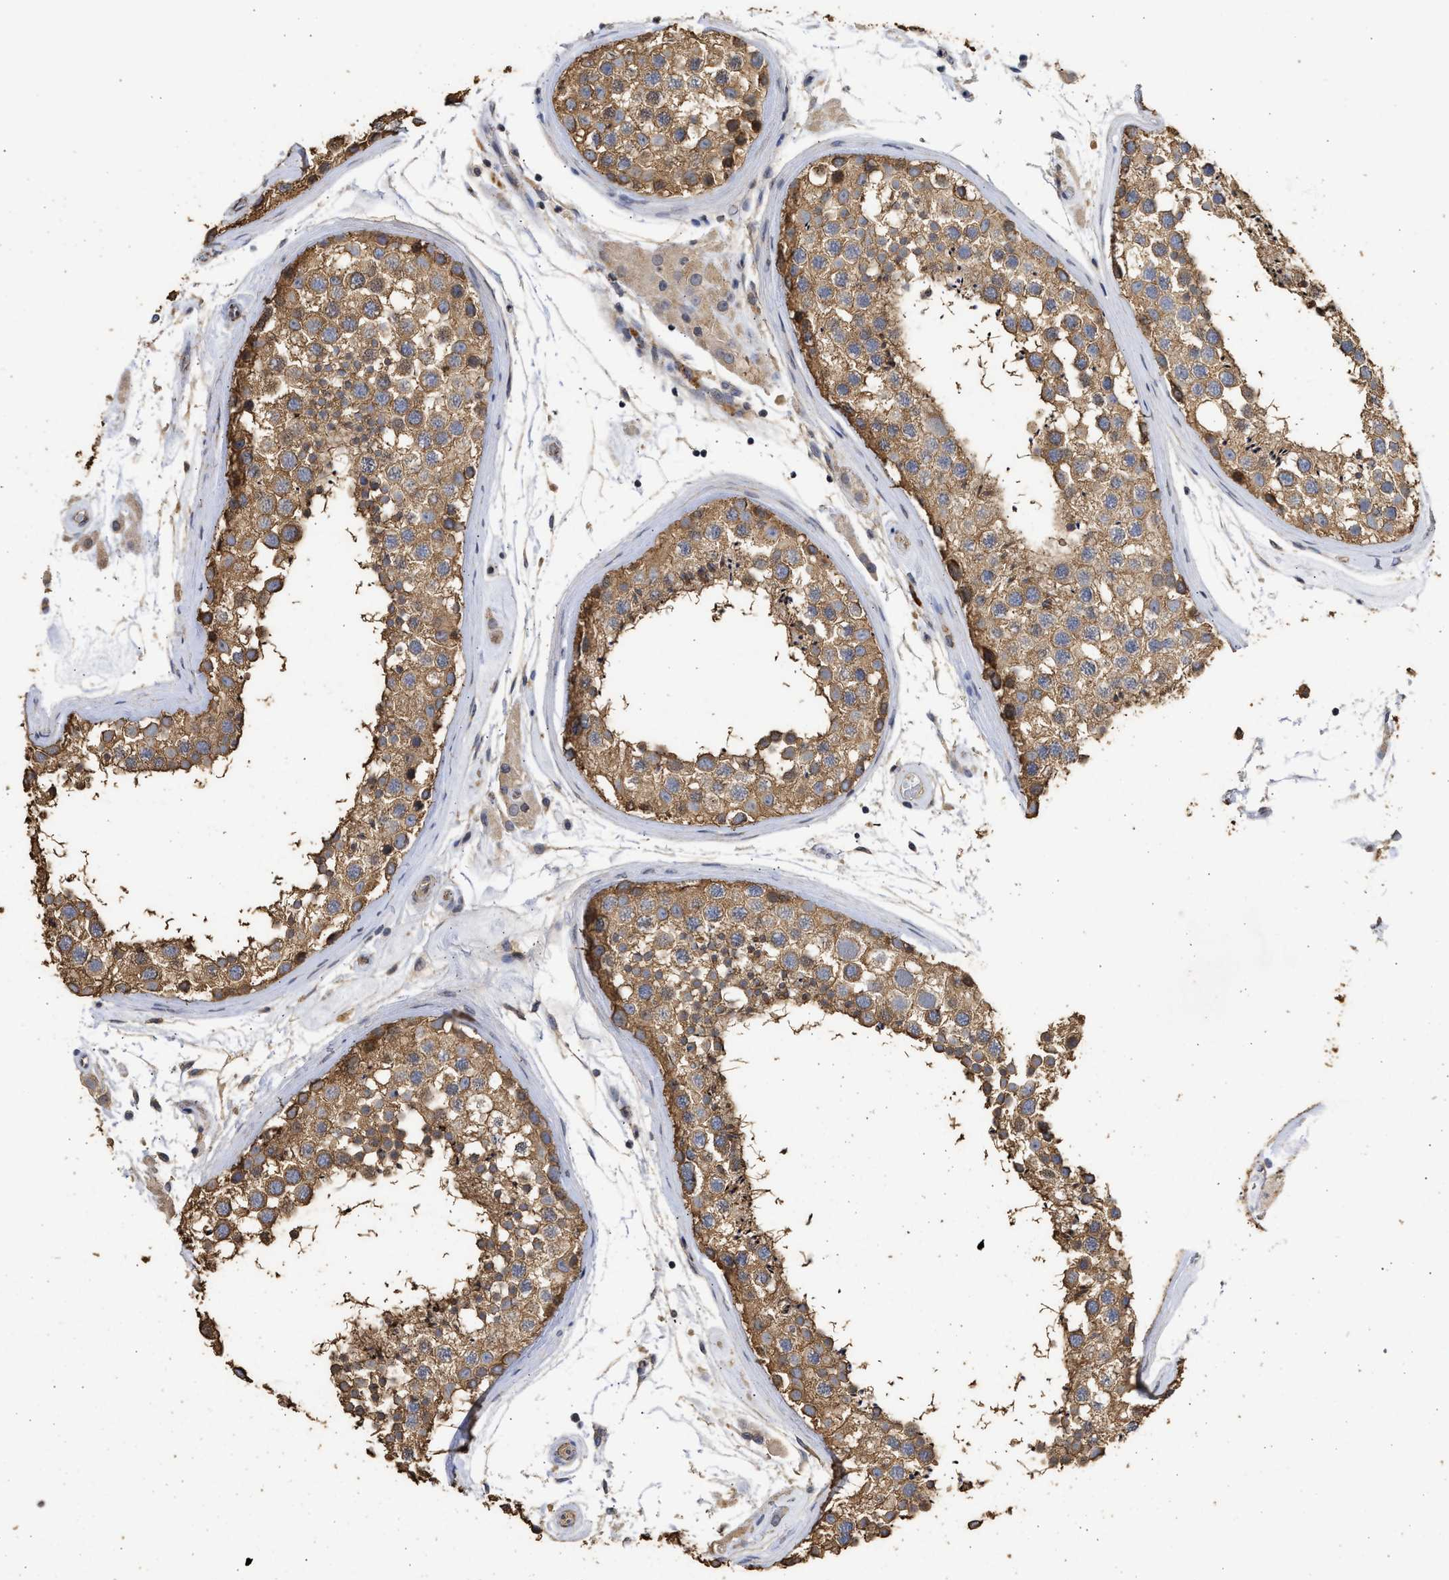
{"staining": {"intensity": "moderate", "quantity": ">75%", "location": "cytoplasmic/membranous"}, "tissue": "testis", "cell_type": "Cells in seminiferous ducts", "image_type": "normal", "snomed": [{"axis": "morphology", "description": "Normal tissue, NOS"}, {"axis": "topography", "description": "Testis"}], "caption": "Human testis stained for a protein (brown) displays moderate cytoplasmic/membranous positive staining in approximately >75% of cells in seminiferous ducts.", "gene": "ENSG00000142539", "patient": {"sex": "male", "age": 46}}